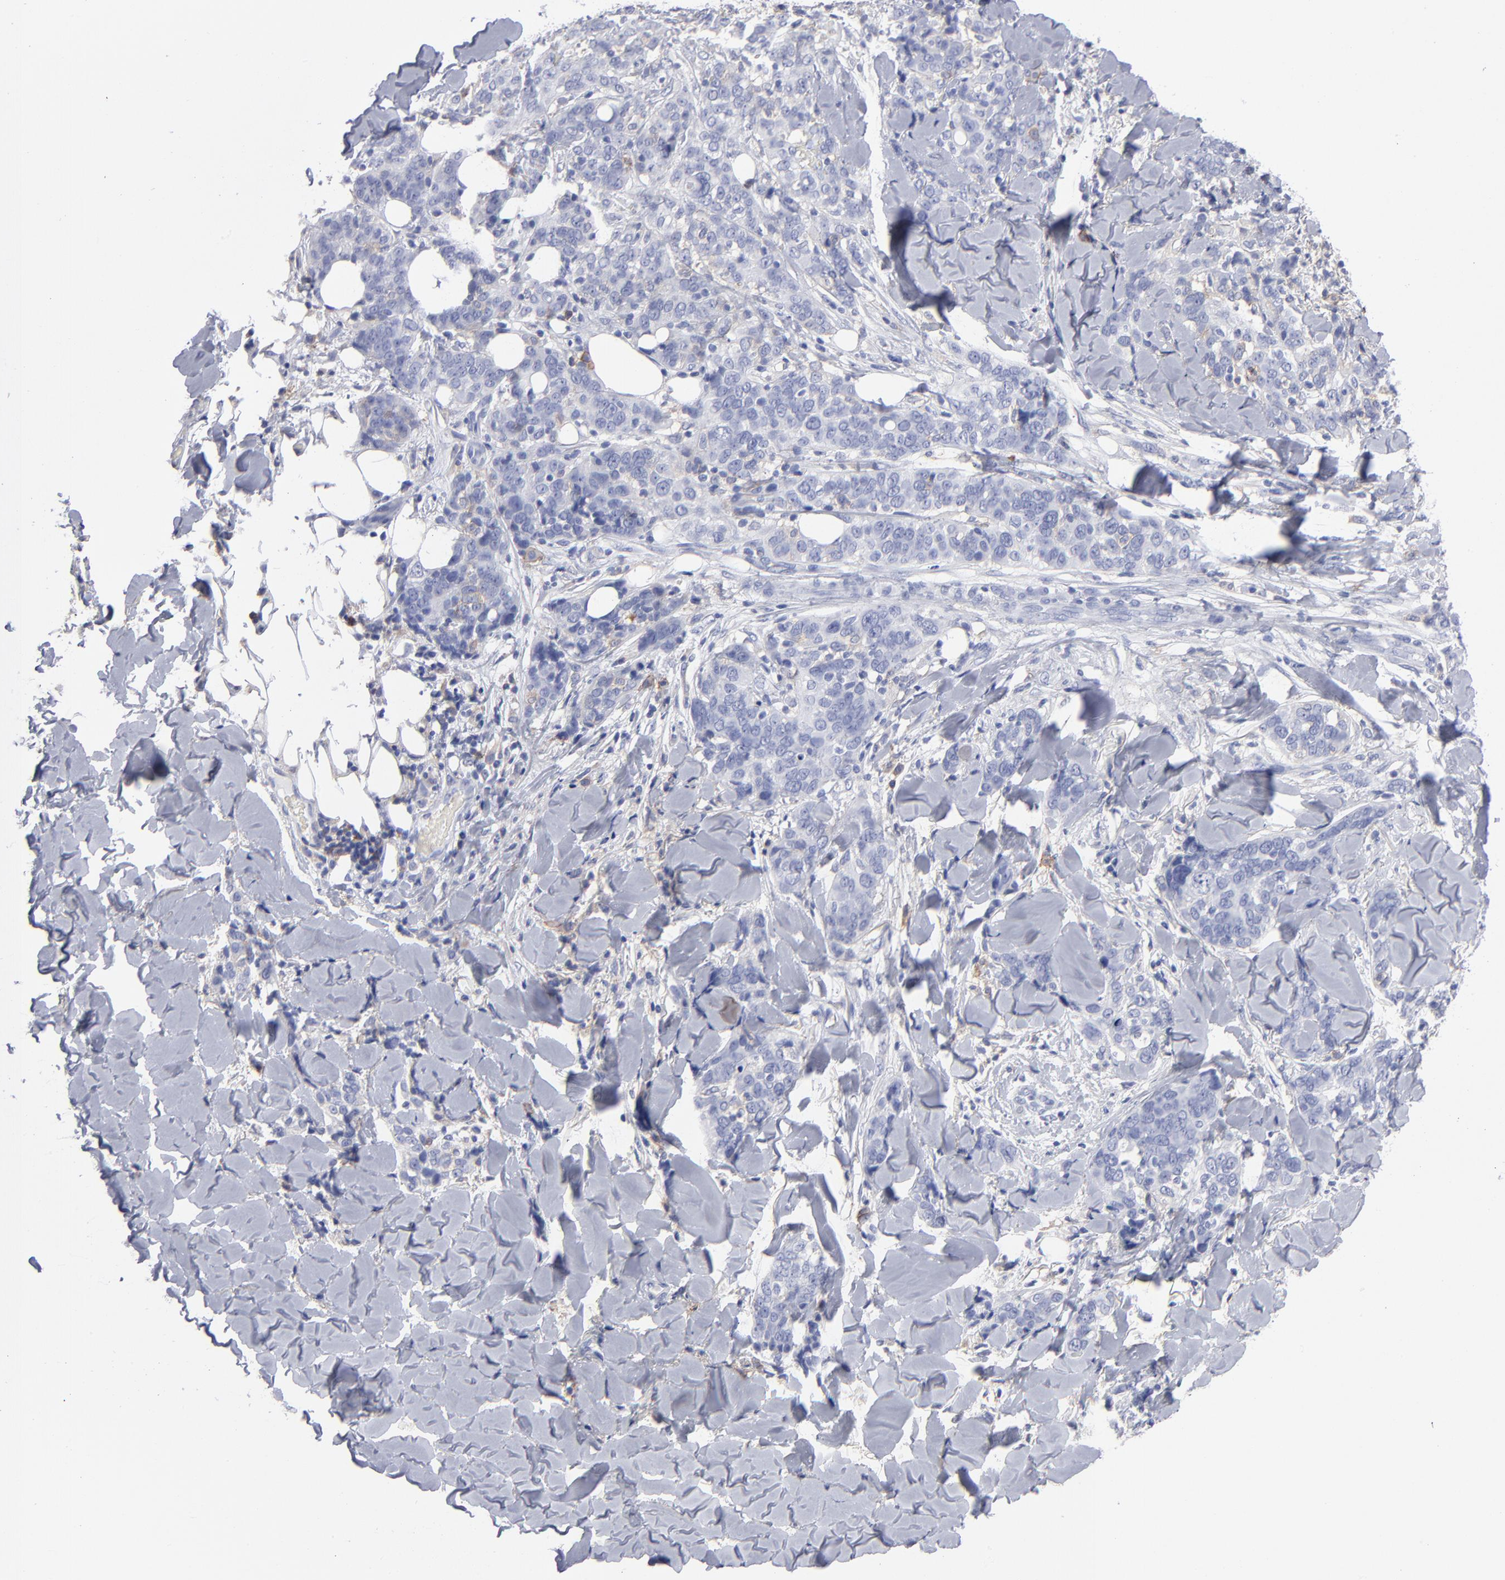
{"staining": {"intensity": "moderate", "quantity": "<25%", "location": "cytoplasmic/membranous"}, "tissue": "skin cancer", "cell_type": "Tumor cells", "image_type": "cancer", "snomed": [{"axis": "morphology", "description": "Normal tissue, NOS"}, {"axis": "morphology", "description": "Squamous cell carcinoma, NOS"}, {"axis": "topography", "description": "Skin"}], "caption": "Immunohistochemical staining of skin cancer demonstrates low levels of moderate cytoplasmic/membranous protein positivity in about <25% of tumor cells. The protein is shown in brown color, while the nuclei are stained blue.", "gene": "LAT2", "patient": {"sex": "female", "age": 83}}